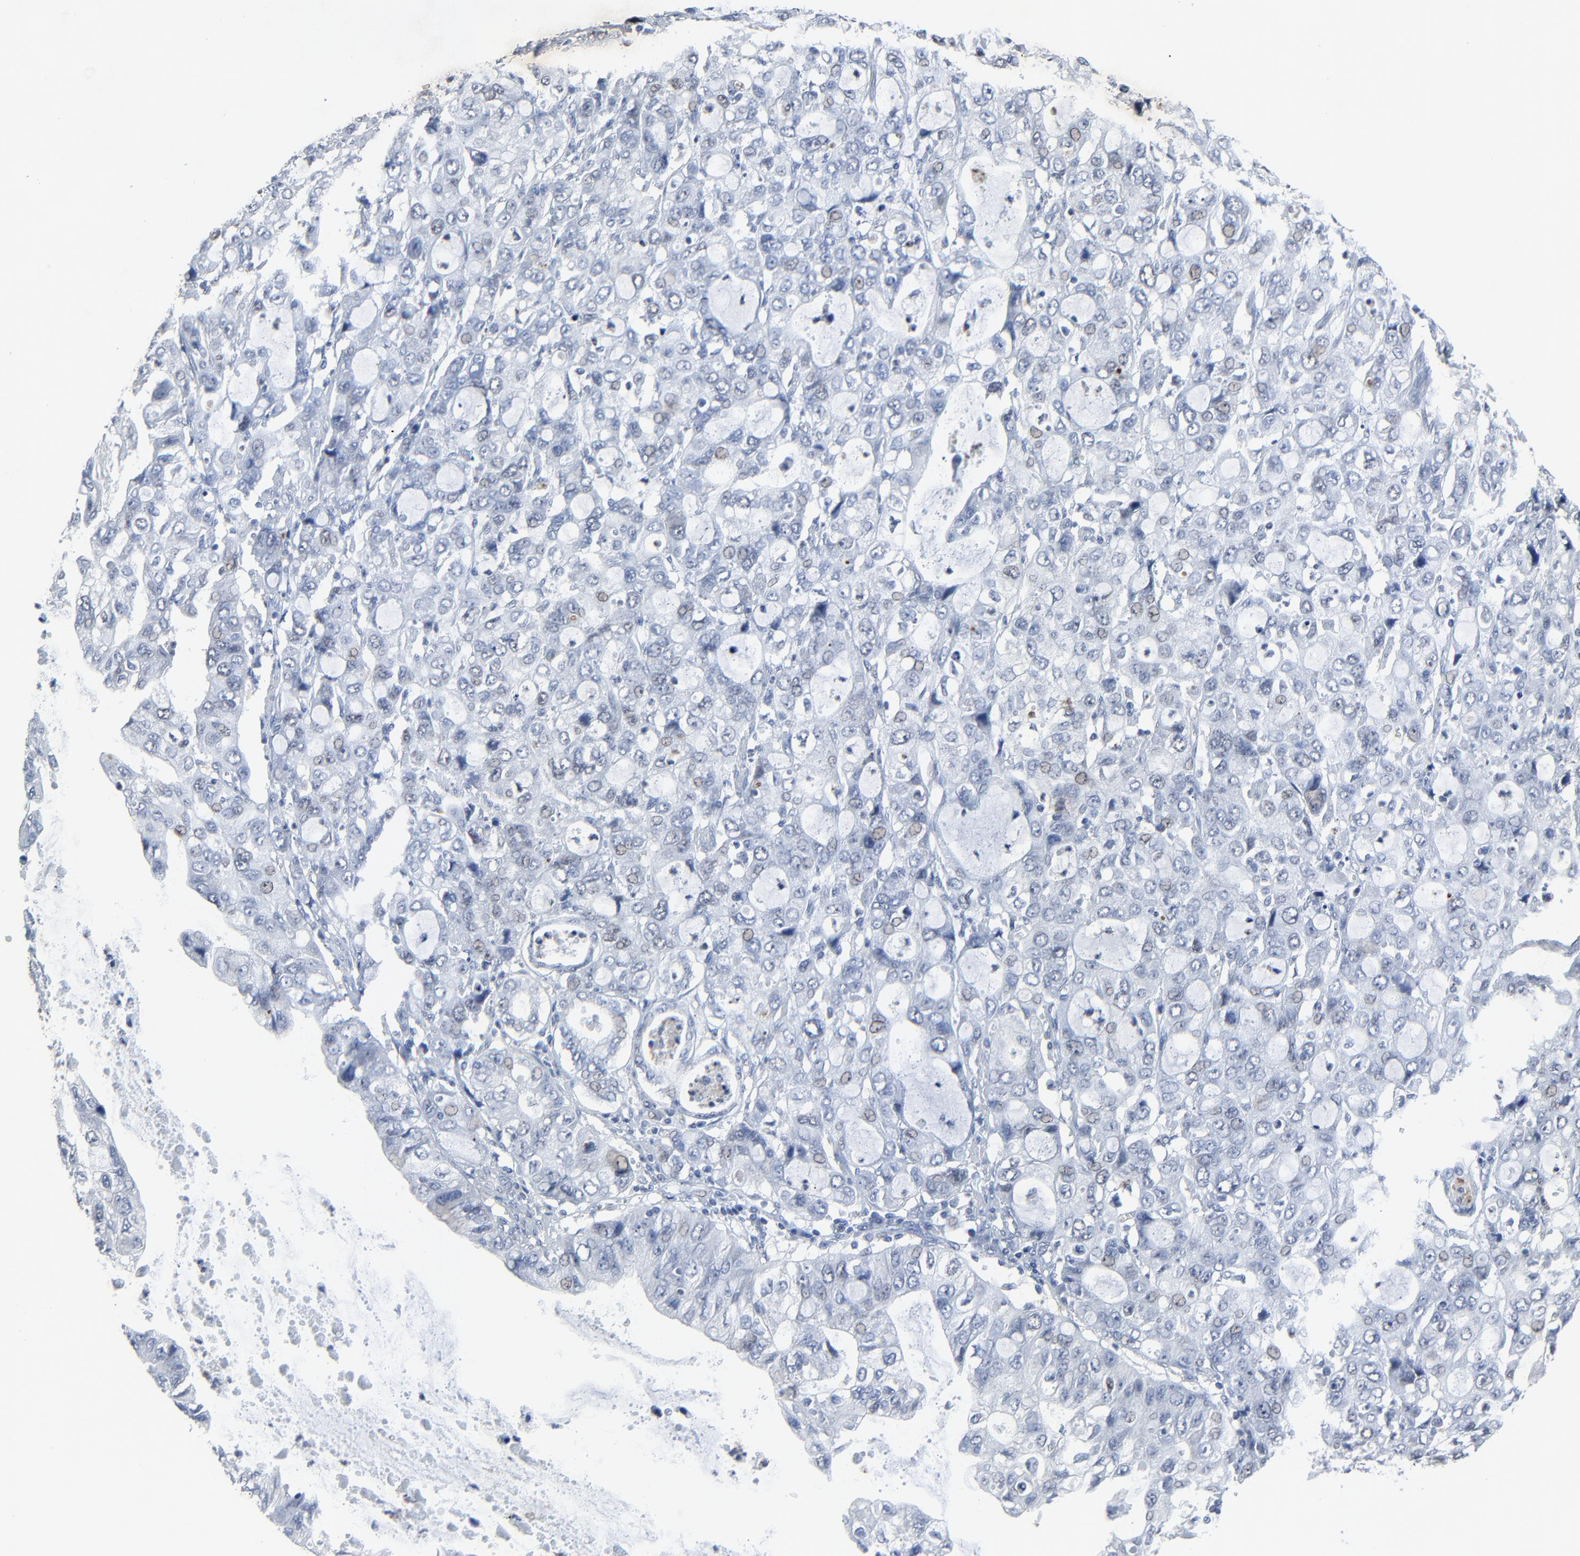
{"staining": {"intensity": "weak", "quantity": "<25%", "location": "nuclear"}, "tissue": "stomach cancer", "cell_type": "Tumor cells", "image_type": "cancer", "snomed": [{"axis": "morphology", "description": "Adenocarcinoma, NOS"}, {"axis": "topography", "description": "Stomach, upper"}], "caption": "High magnification brightfield microscopy of adenocarcinoma (stomach) stained with DAB (3,3'-diaminobenzidine) (brown) and counterstained with hematoxylin (blue): tumor cells show no significant positivity.", "gene": "BIRC3", "patient": {"sex": "female", "age": 52}}